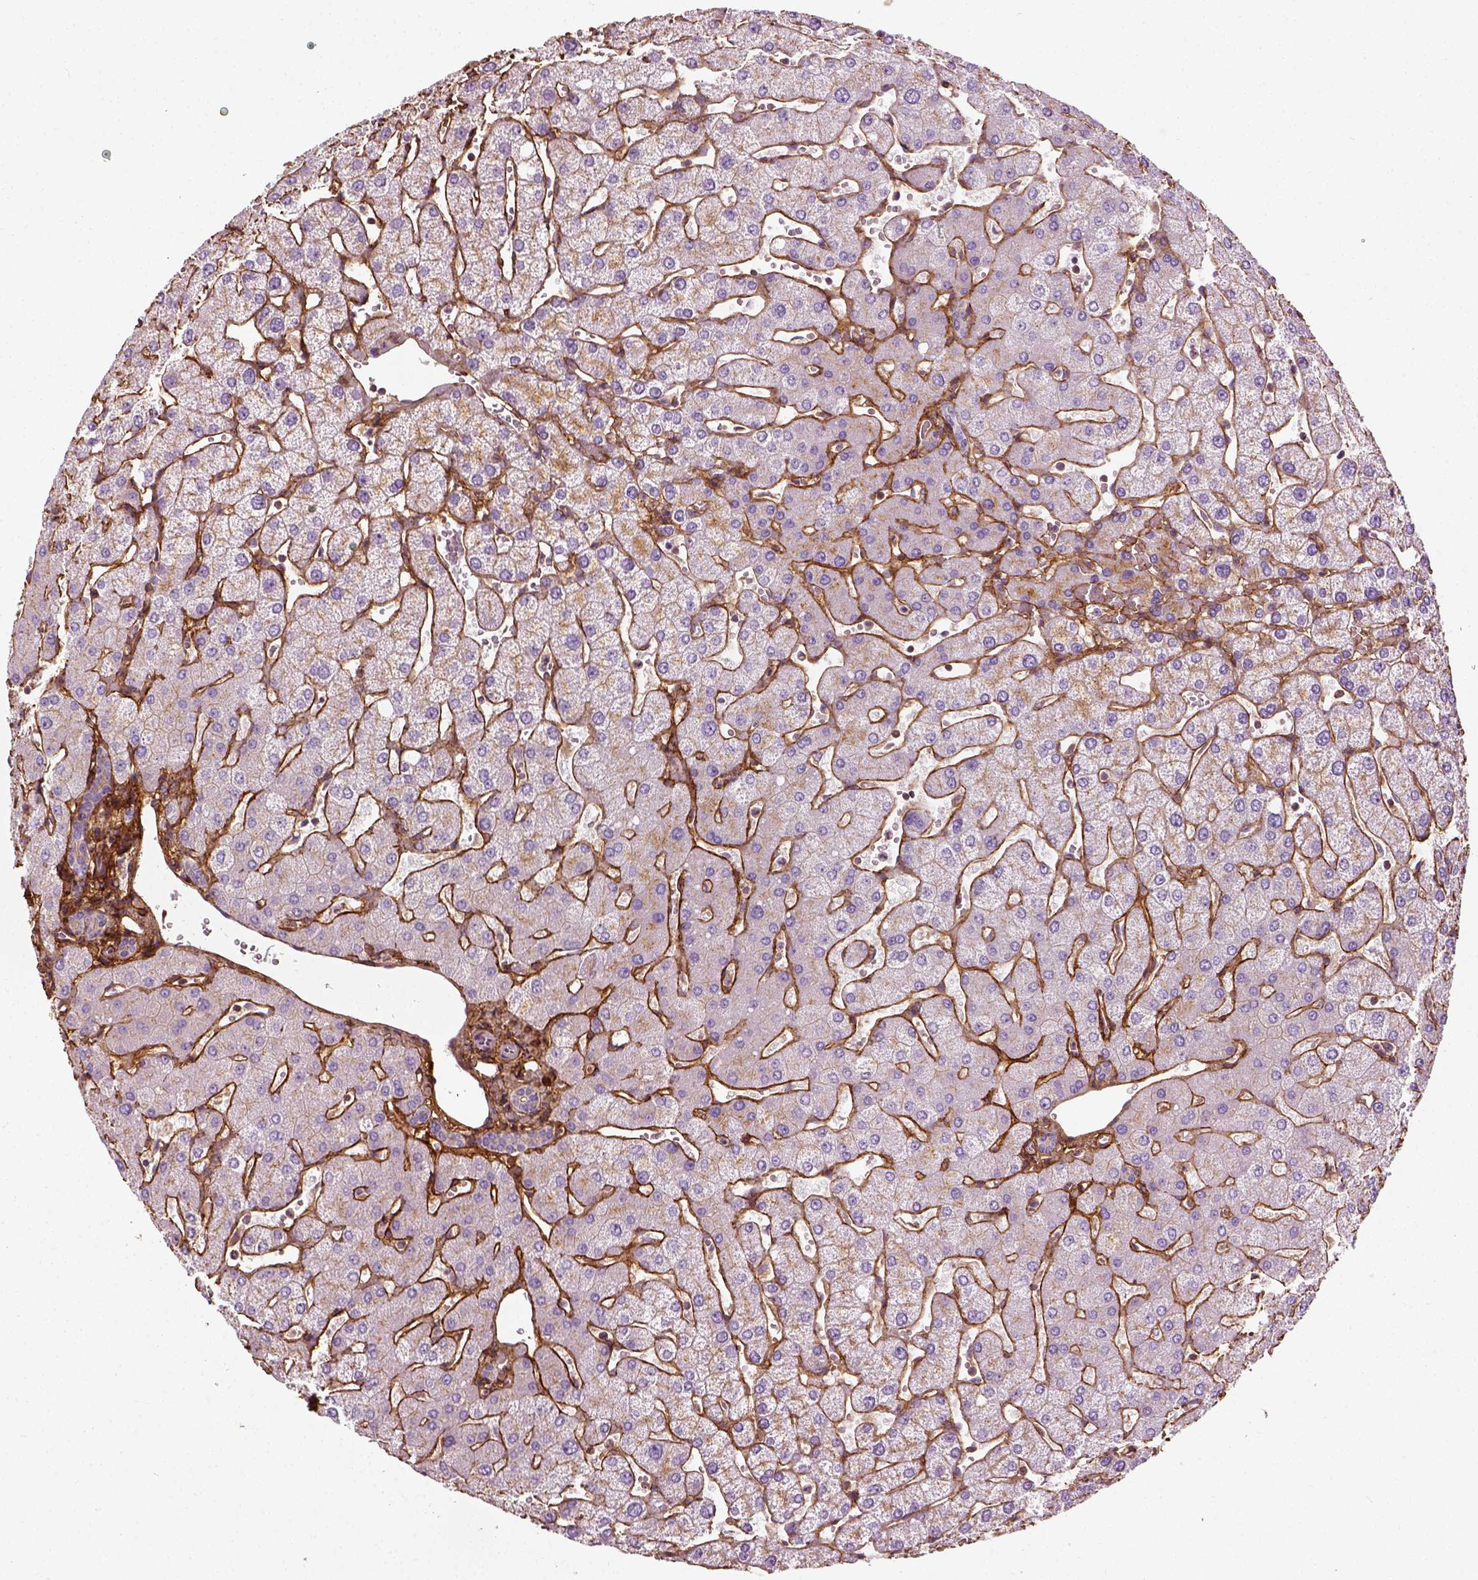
{"staining": {"intensity": "negative", "quantity": "none", "location": "none"}, "tissue": "liver", "cell_type": "Cholangiocytes", "image_type": "normal", "snomed": [{"axis": "morphology", "description": "Normal tissue, NOS"}, {"axis": "topography", "description": "Liver"}], "caption": "This is a micrograph of immunohistochemistry staining of unremarkable liver, which shows no expression in cholangiocytes. (DAB (3,3'-diaminobenzidine) immunohistochemistry (IHC), high magnification).", "gene": "COL6A2", "patient": {"sex": "female", "age": 54}}